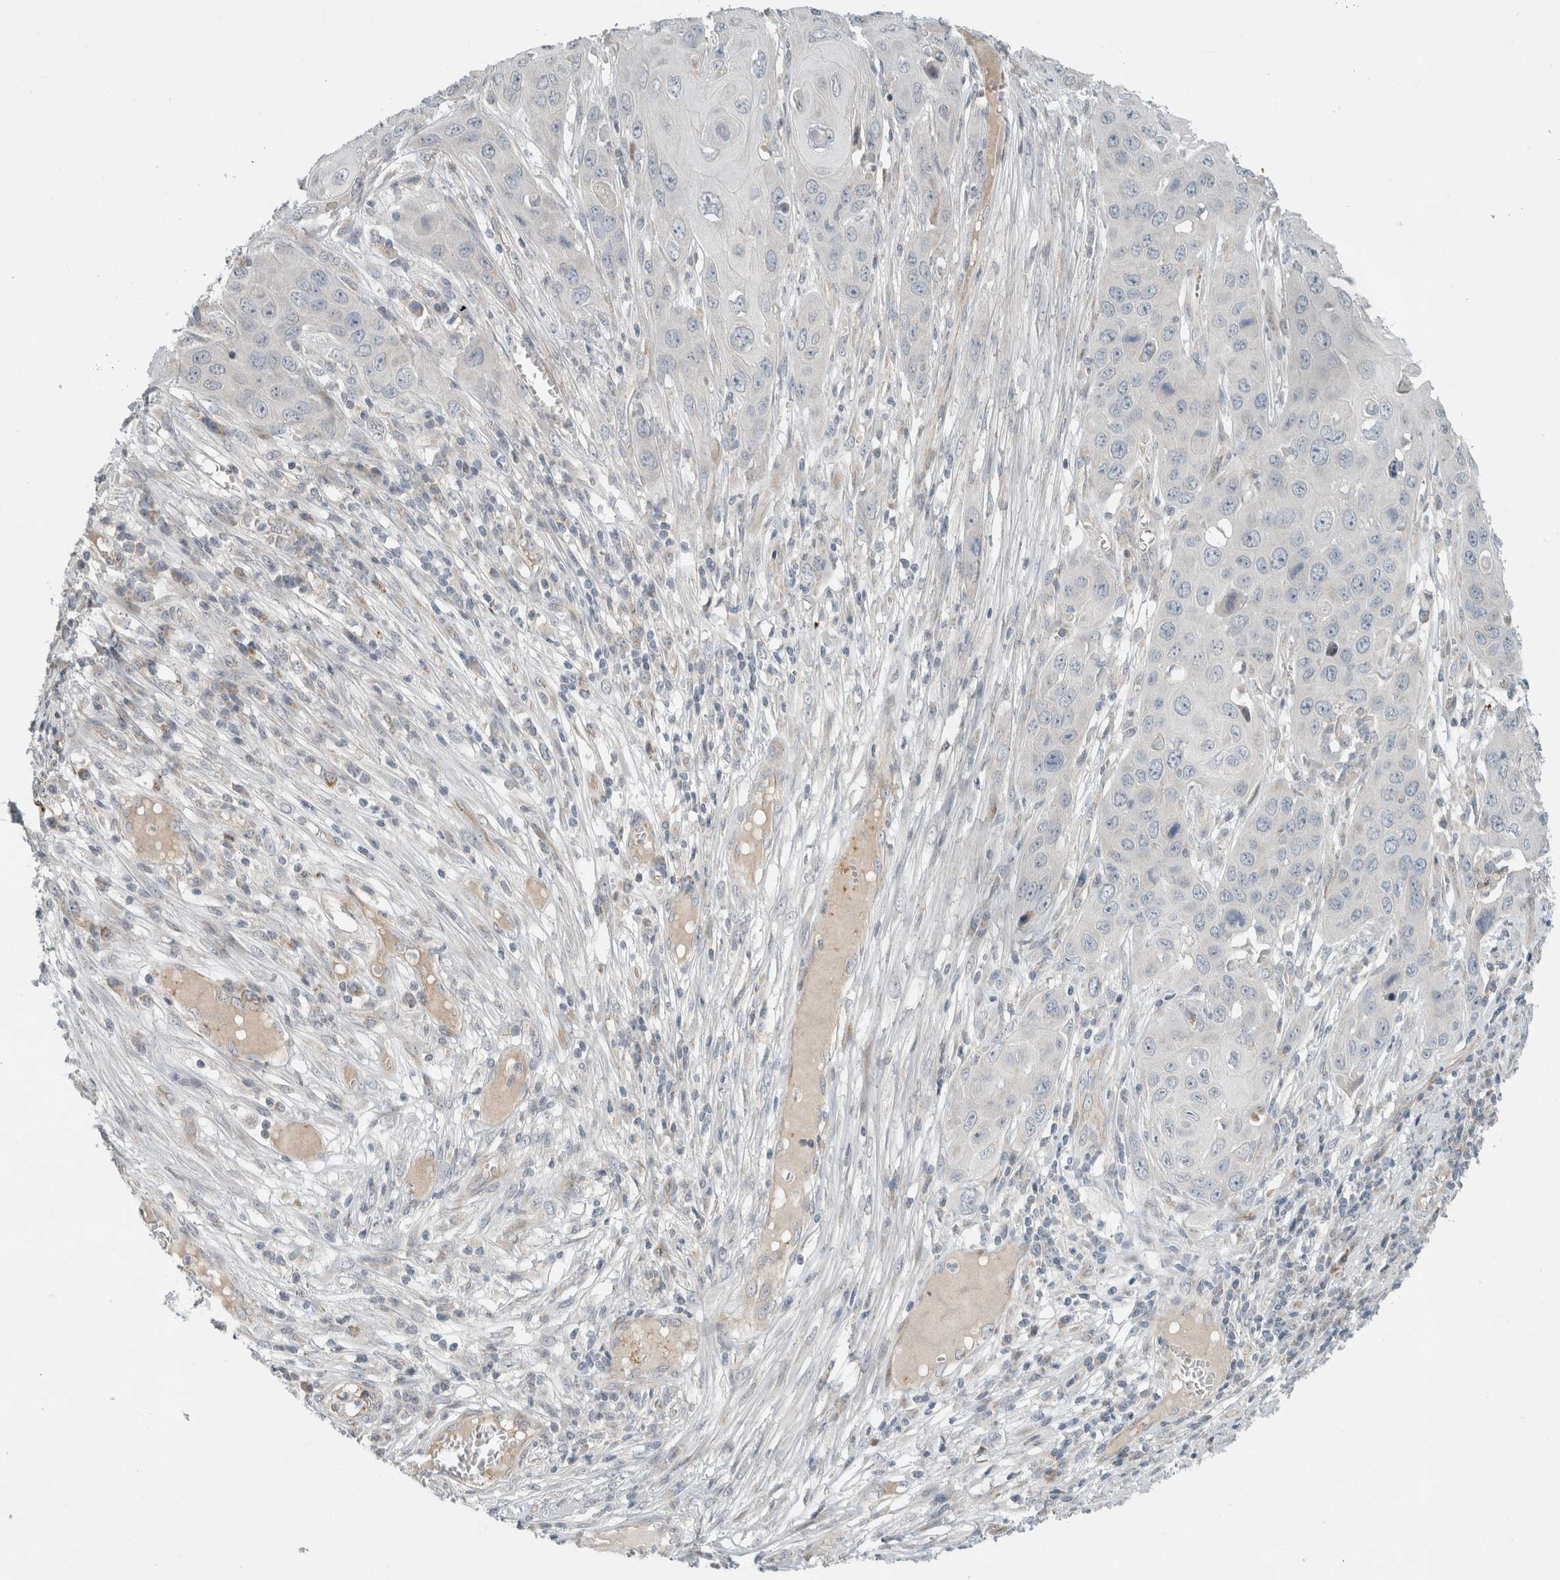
{"staining": {"intensity": "negative", "quantity": "none", "location": "none"}, "tissue": "skin cancer", "cell_type": "Tumor cells", "image_type": "cancer", "snomed": [{"axis": "morphology", "description": "Squamous cell carcinoma, NOS"}, {"axis": "topography", "description": "Skin"}], "caption": "Immunohistochemical staining of human skin cancer (squamous cell carcinoma) shows no significant staining in tumor cells. Nuclei are stained in blue.", "gene": "KPNA5", "patient": {"sex": "male", "age": 55}}